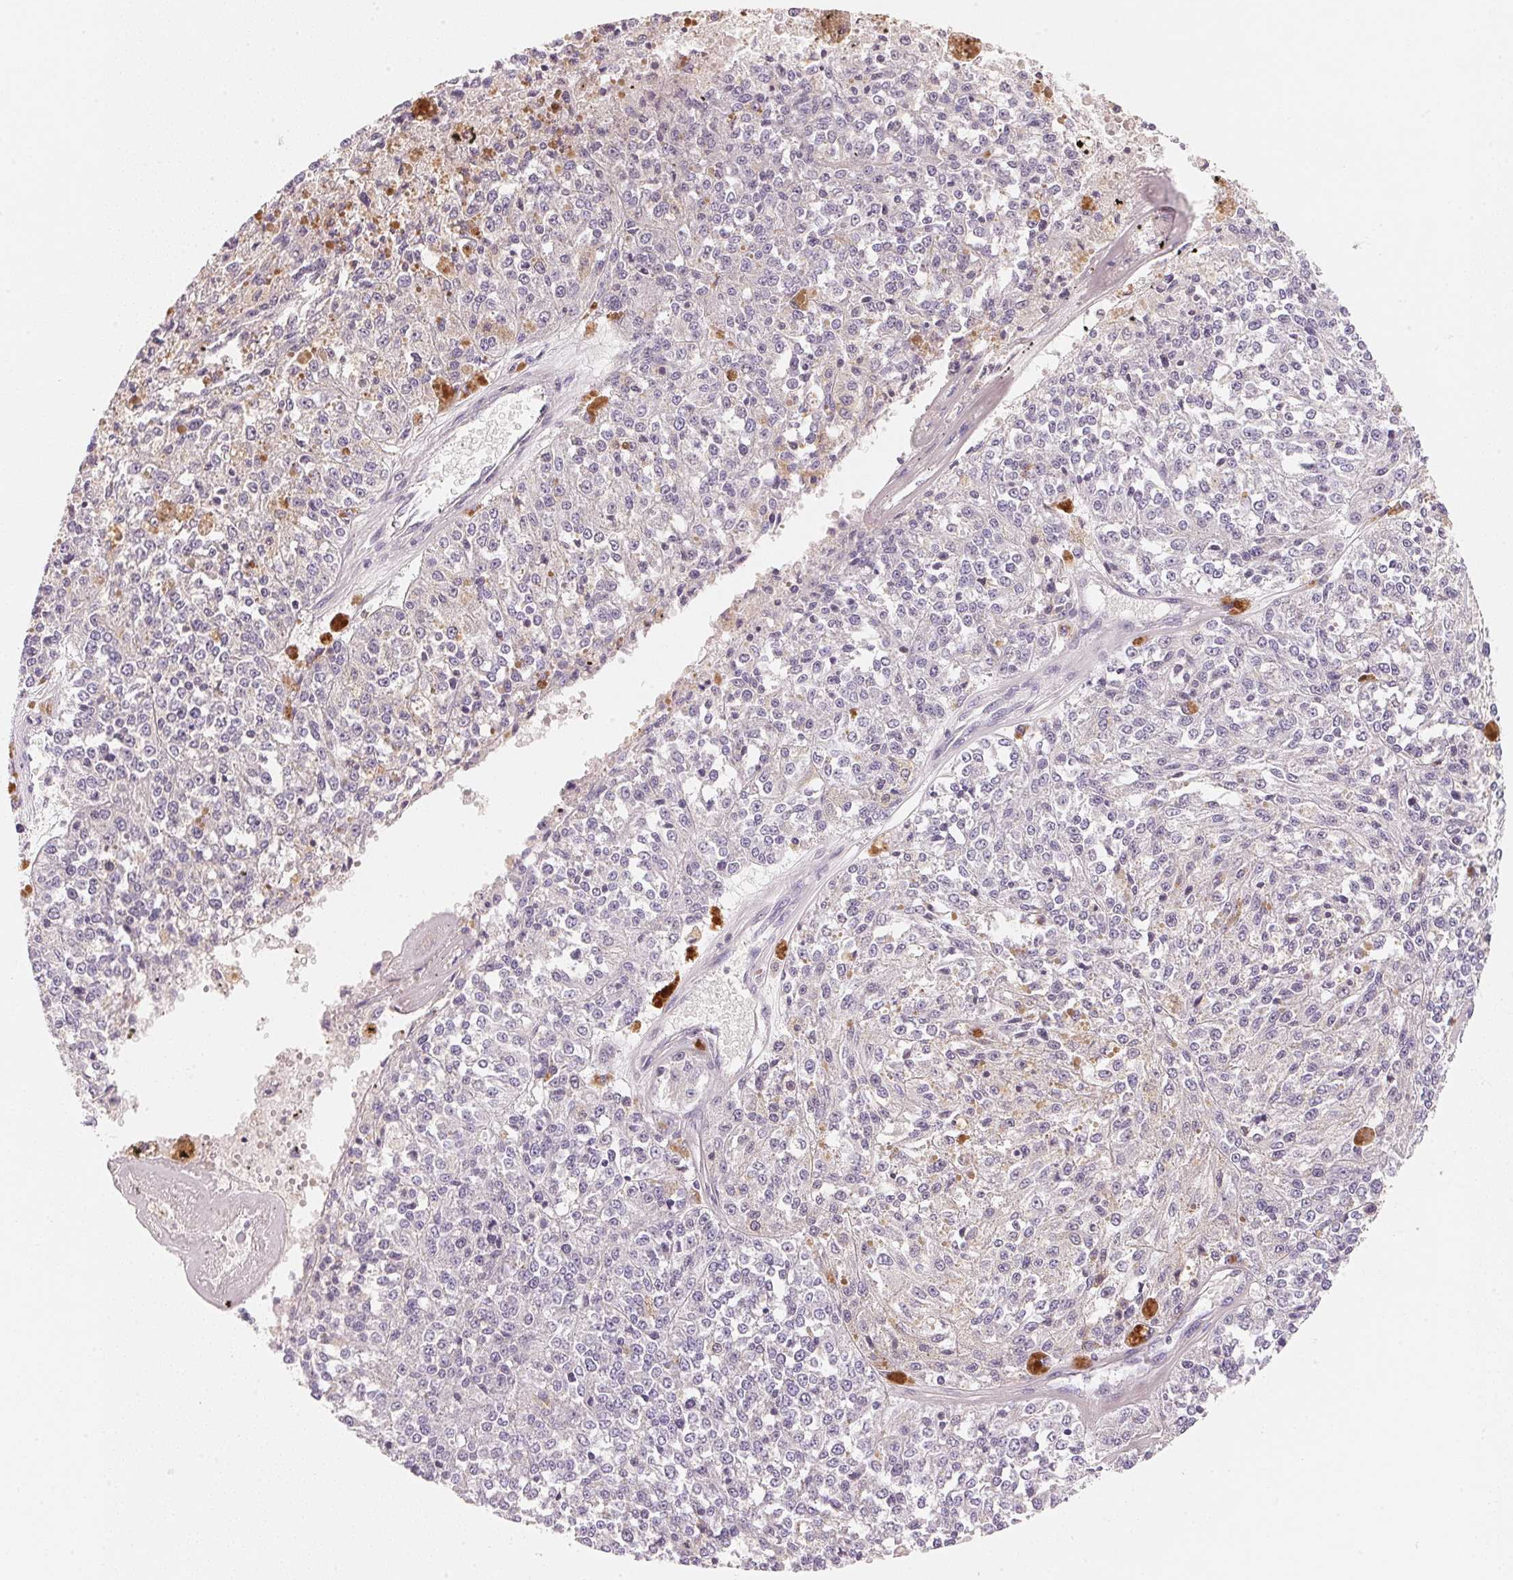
{"staining": {"intensity": "negative", "quantity": "none", "location": "none"}, "tissue": "melanoma", "cell_type": "Tumor cells", "image_type": "cancer", "snomed": [{"axis": "morphology", "description": "Malignant melanoma, Metastatic site"}, {"axis": "topography", "description": "Lymph node"}], "caption": "A high-resolution histopathology image shows IHC staining of malignant melanoma (metastatic site), which demonstrates no significant staining in tumor cells.", "gene": "MCOLN3", "patient": {"sex": "female", "age": 64}}